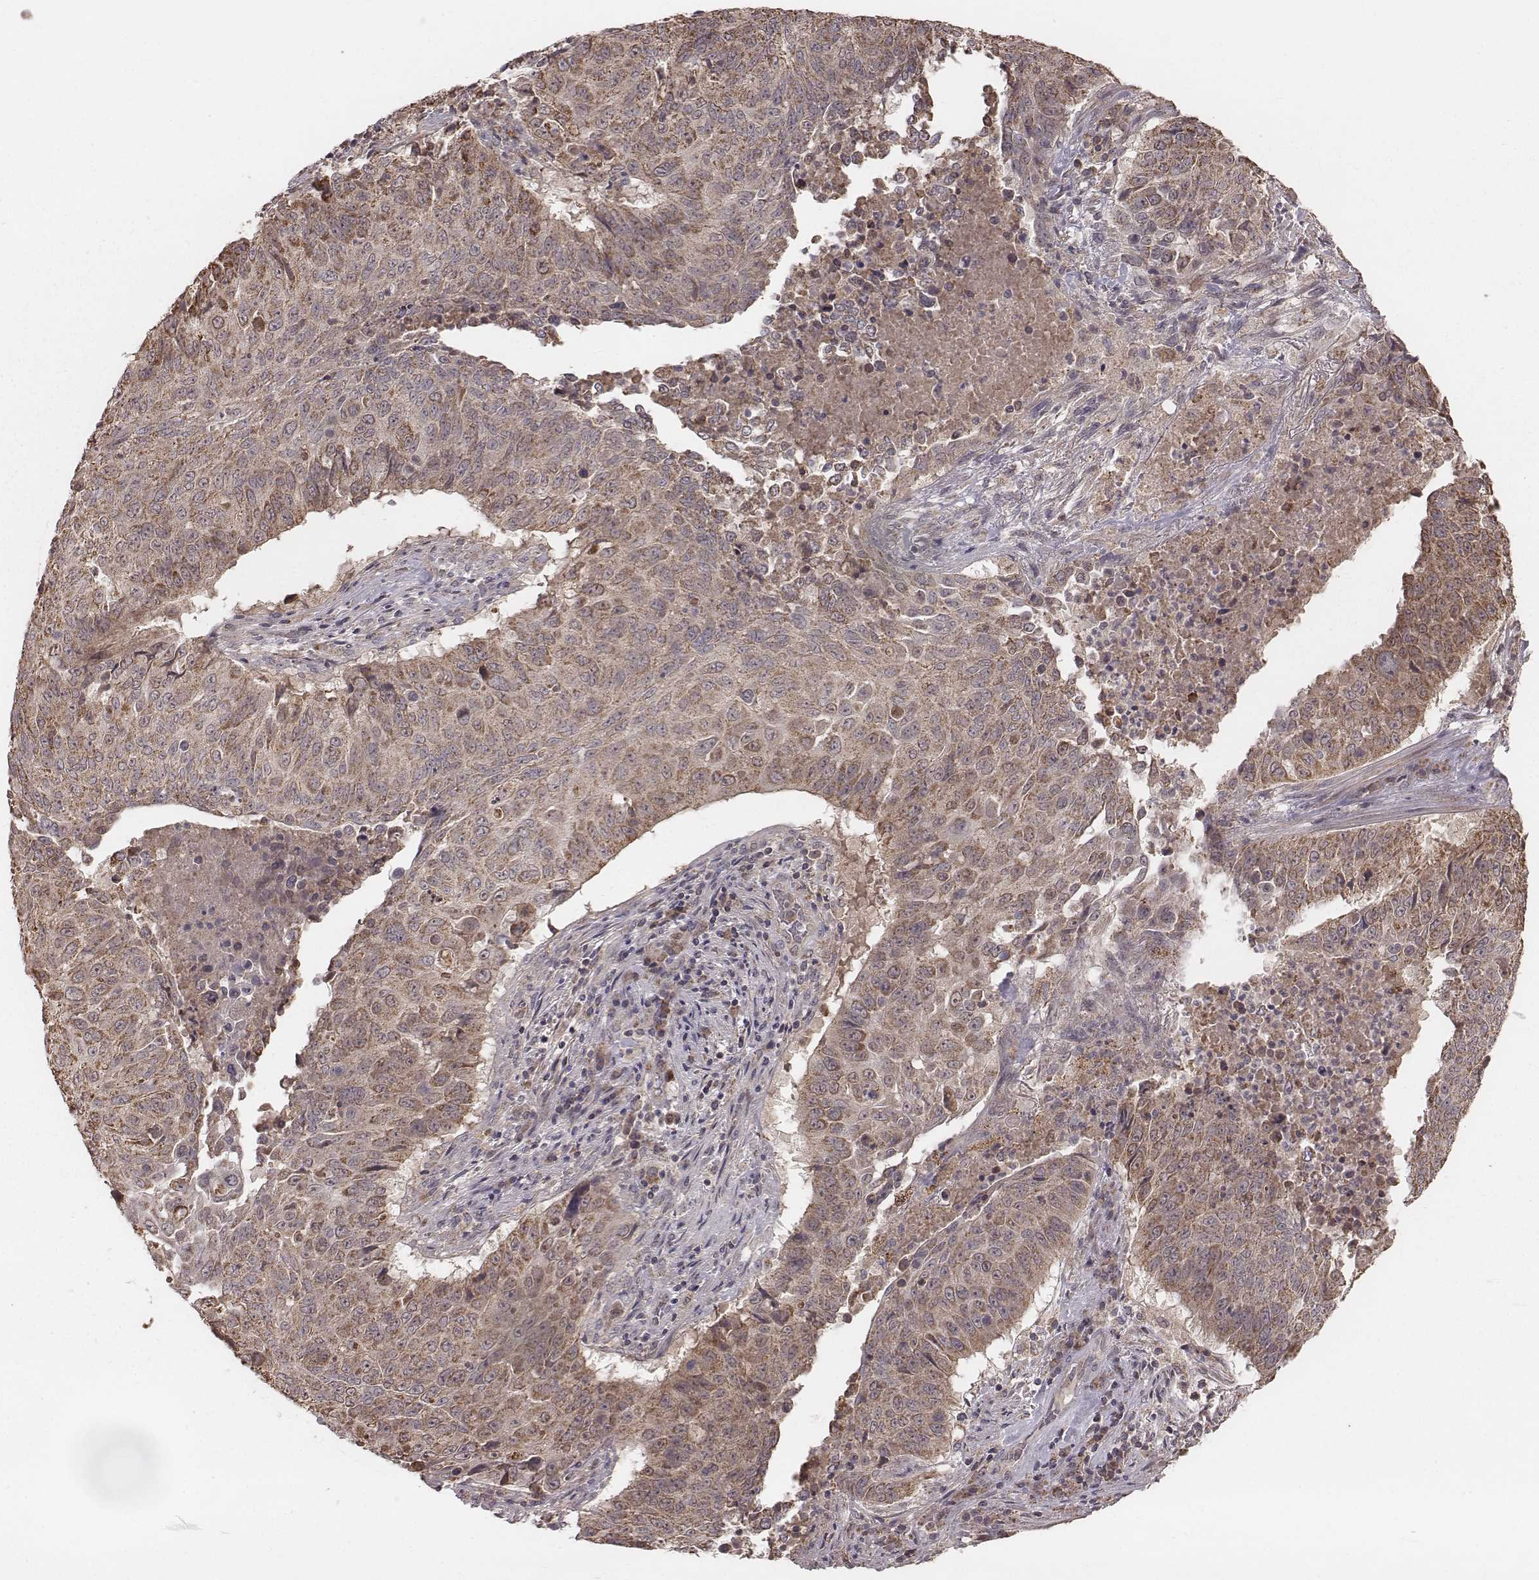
{"staining": {"intensity": "moderate", "quantity": ">75%", "location": "cytoplasmic/membranous"}, "tissue": "lung cancer", "cell_type": "Tumor cells", "image_type": "cancer", "snomed": [{"axis": "morphology", "description": "Normal tissue, NOS"}, {"axis": "morphology", "description": "Squamous cell carcinoma, NOS"}, {"axis": "topography", "description": "Bronchus"}, {"axis": "topography", "description": "Lung"}], "caption": "Human lung cancer (squamous cell carcinoma) stained for a protein (brown) demonstrates moderate cytoplasmic/membranous positive positivity in approximately >75% of tumor cells.", "gene": "PDCD2L", "patient": {"sex": "male", "age": 64}}